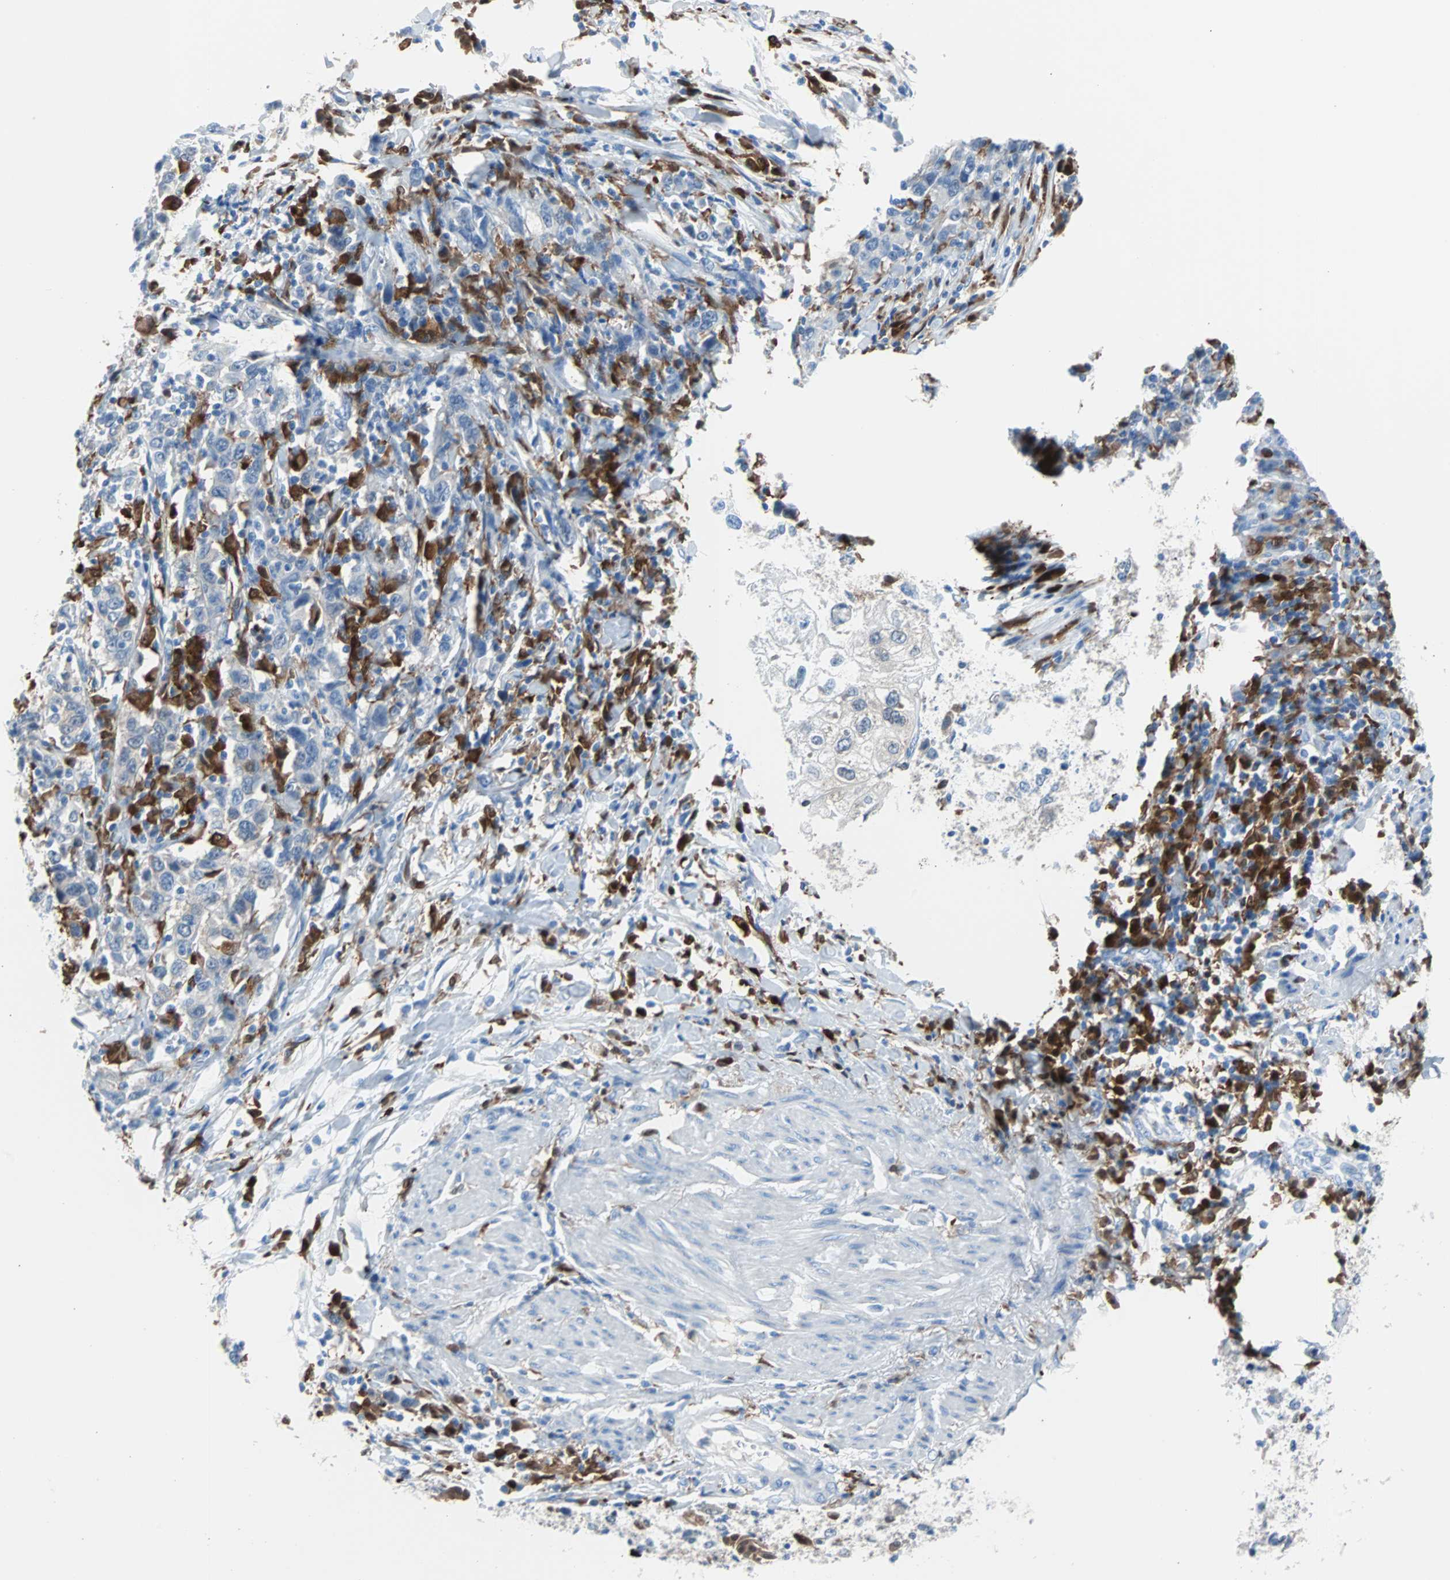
{"staining": {"intensity": "negative", "quantity": "none", "location": "none"}, "tissue": "urothelial cancer", "cell_type": "Tumor cells", "image_type": "cancer", "snomed": [{"axis": "morphology", "description": "Urothelial carcinoma, High grade"}, {"axis": "topography", "description": "Urinary bladder"}], "caption": "Tumor cells show no significant protein positivity in urothelial cancer. (Stains: DAB (3,3'-diaminobenzidine) immunohistochemistry with hematoxylin counter stain, Microscopy: brightfield microscopy at high magnification).", "gene": "SYK", "patient": {"sex": "male", "age": 61}}